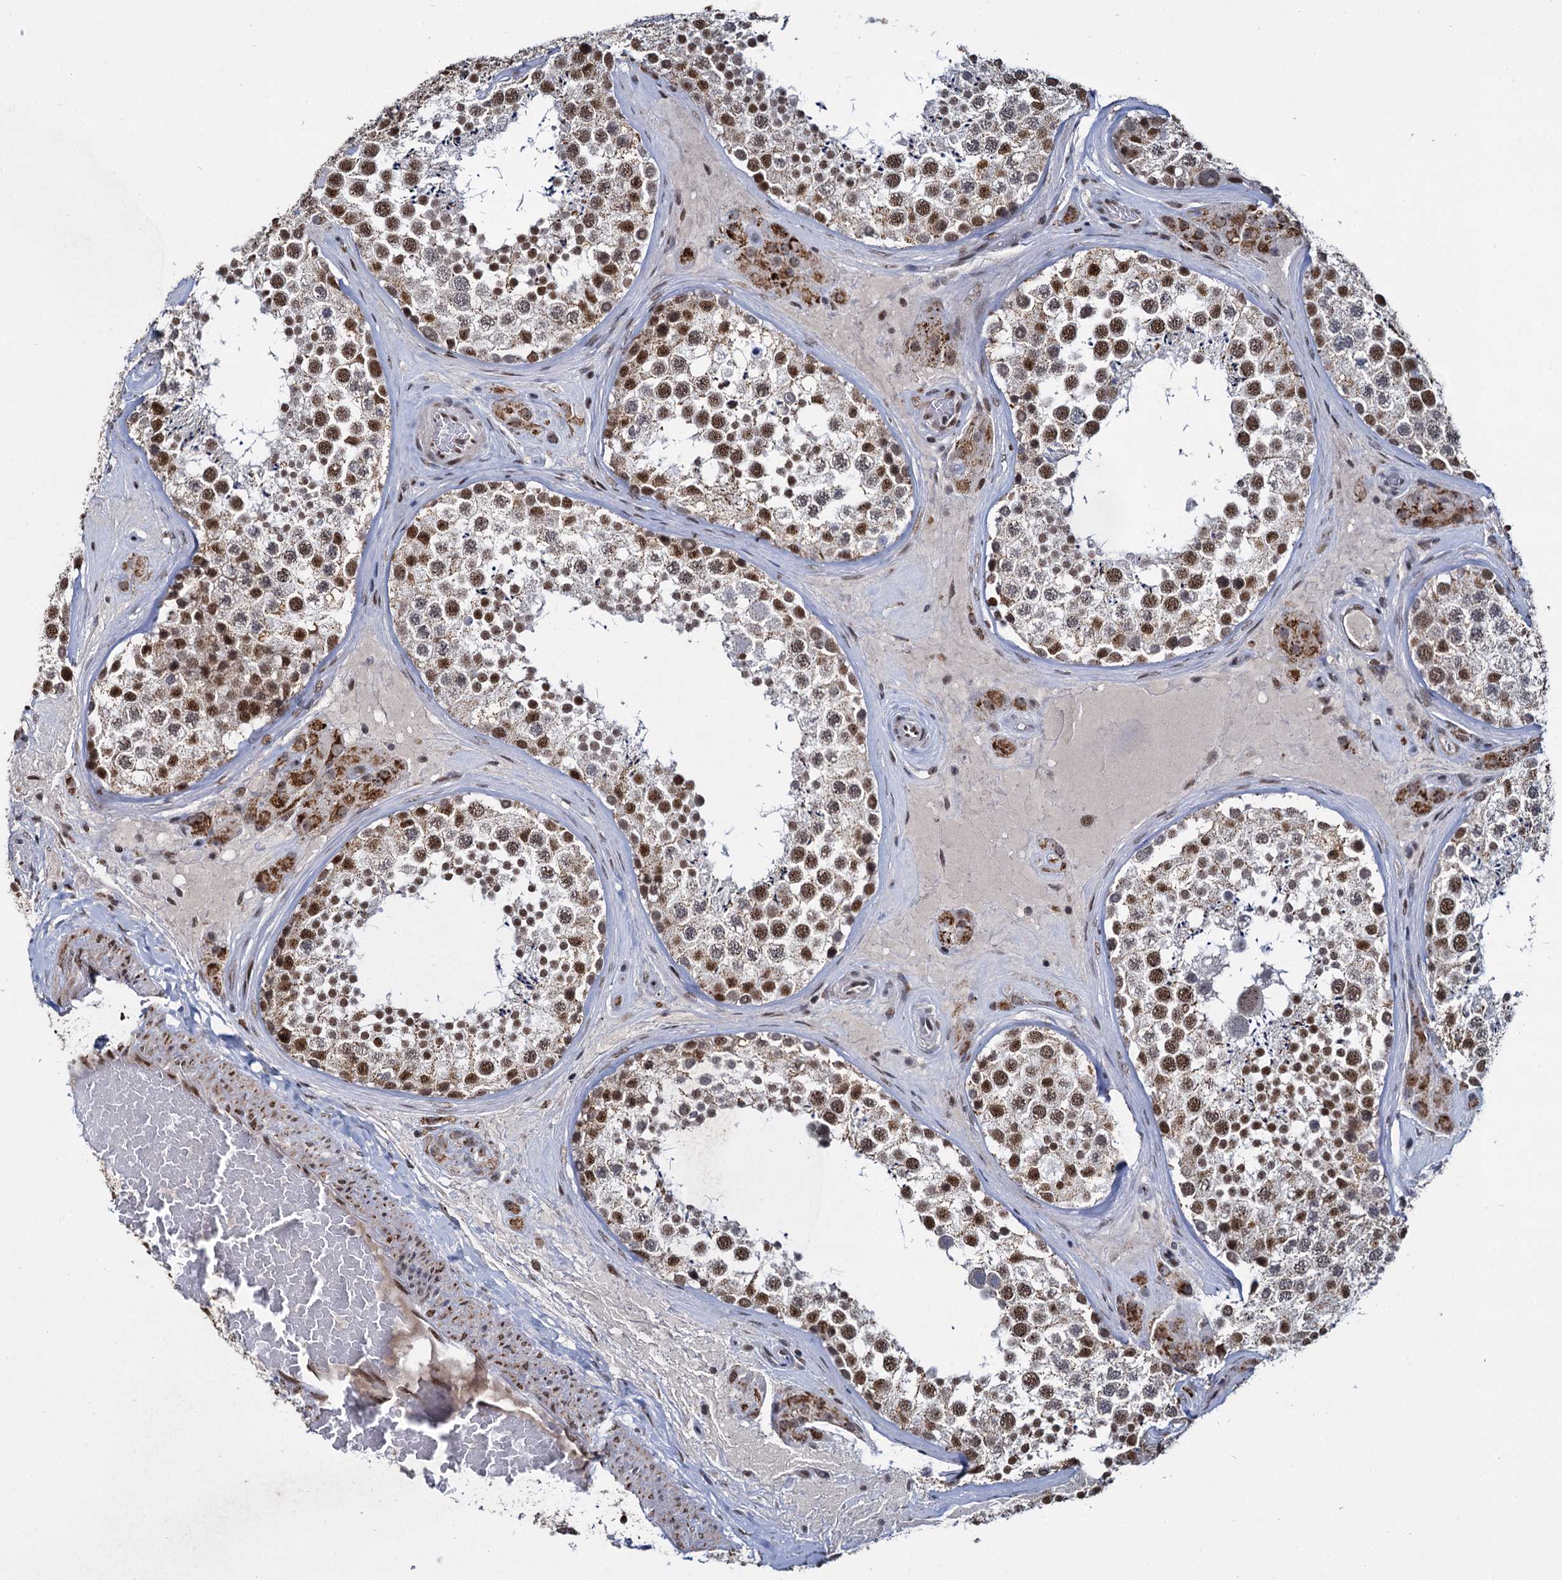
{"staining": {"intensity": "strong", "quantity": ">75%", "location": "cytoplasmic/membranous,nuclear"}, "tissue": "testis", "cell_type": "Cells in seminiferous ducts", "image_type": "normal", "snomed": [{"axis": "morphology", "description": "Normal tissue, NOS"}, {"axis": "topography", "description": "Testis"}], "caption": "Brown immunohistochemical staining in benign human testis shows strong cytoplasmic/membranous,nuclear positivity in about >75% of cells in seminiferous ducts. Nuclei are stained in blue.", "gene": "RPUSD4", "patient": {"sex": "male", "age": 46}}